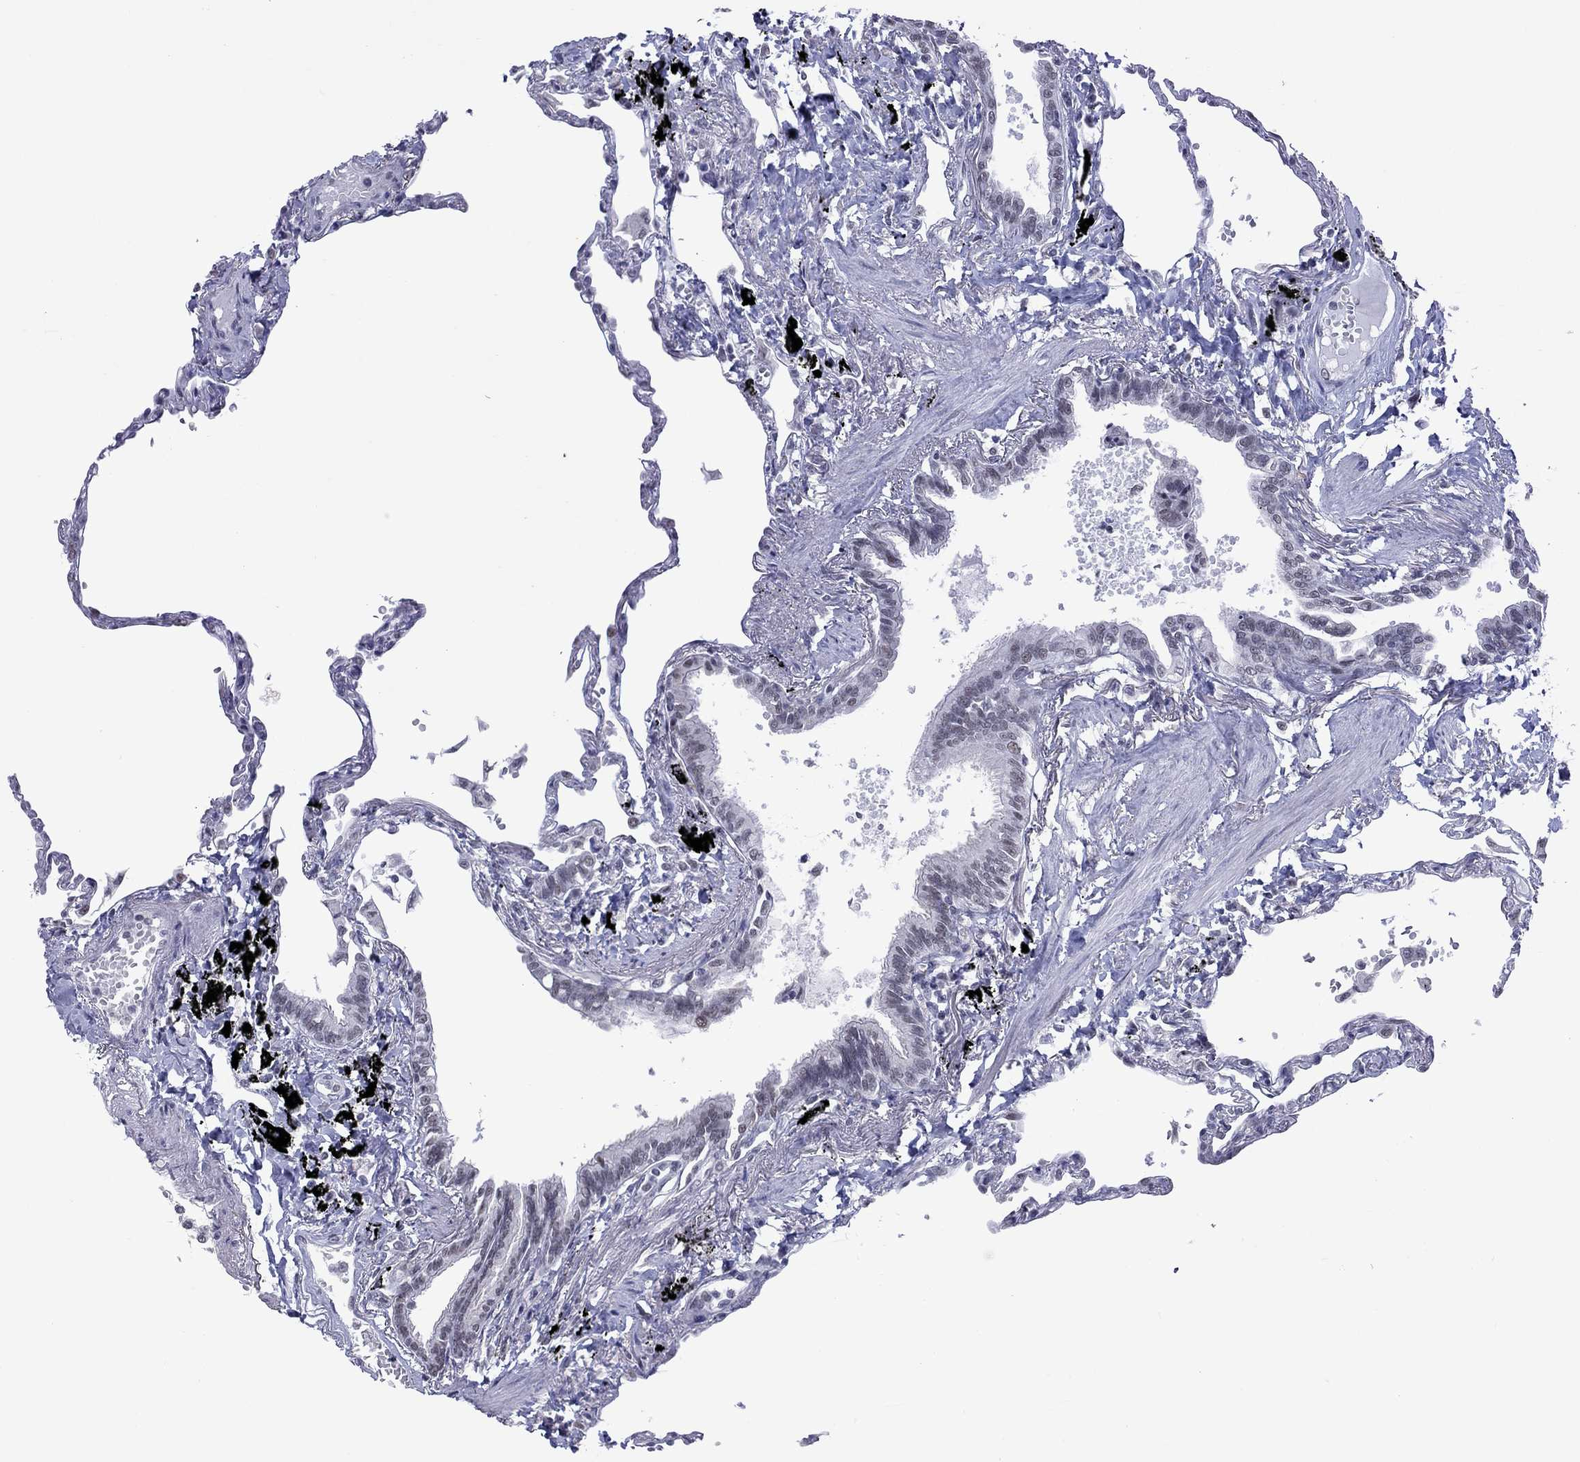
{"staining": {"intensity": "negative", "quantity": "none", "location": "none"}, "tissue": "lung", "cell_type": "Alveolar cells", "image_type": "normal", "snomed": [{"axis": "morphology", "description": "Normal tissue, NOS"}, {"axis": "topography", "description": "Lung"}], "caption": "The photomicrograph demonstrates no staining of alveolar cells in unremarkable lung.", "gene": "PPP1R3A", "patient": {"sex": "male", "age": 78}}